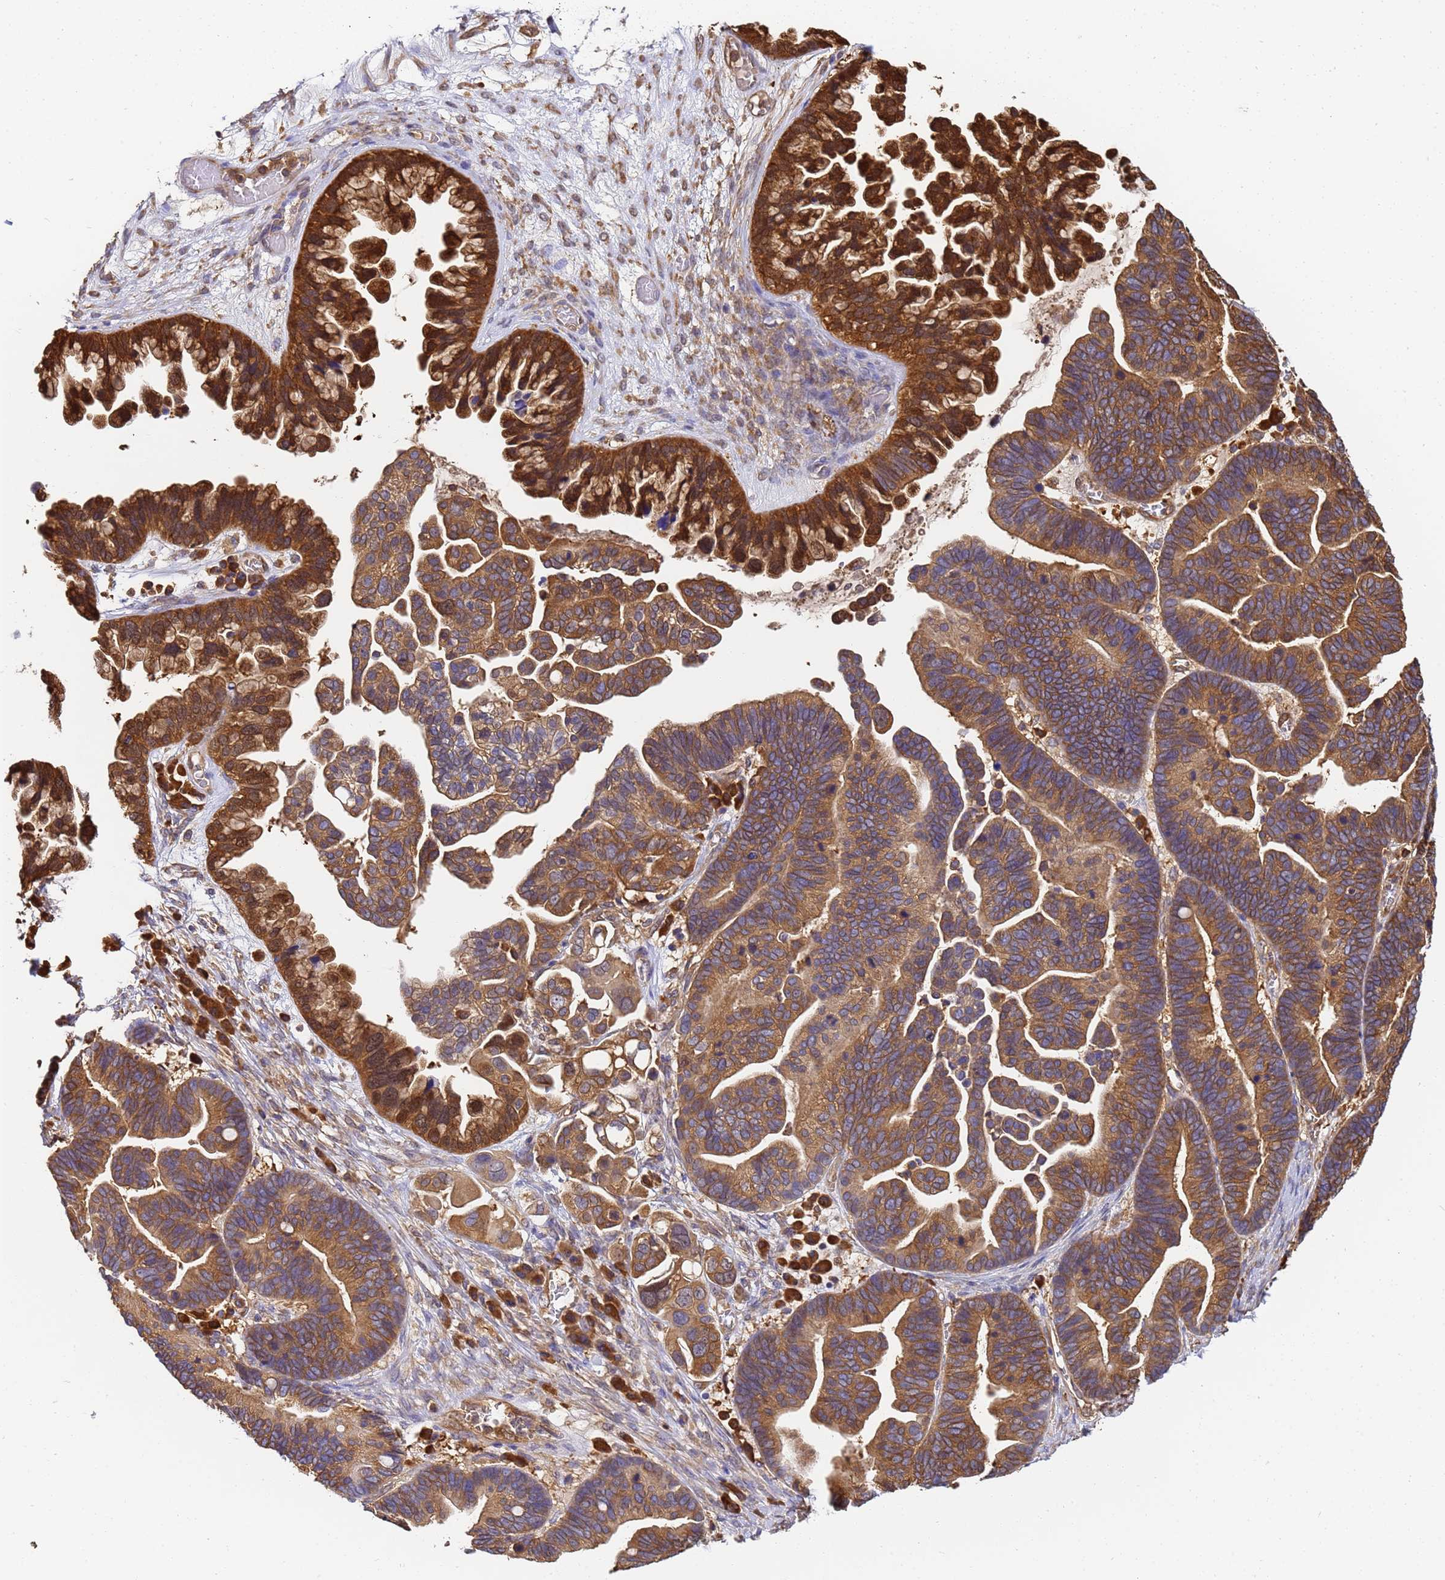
{"staining": {"intensity": "moderate", "quantity": ">75%", "location": "cytoplasmic/membranous"}, "tissue": "ovarian cancer", "cell_type": "Tumor cells", "image_type": "cancer", "snomed": [{"axis": "morphology", "description": "Cystadenocarcinoma, serous, NOS"}, {"axis": "topography", "description": "Ovary"}], "caption": "This is an image of IHC staining of serous cystadenocarcinoma (ovarian), which shows moderate staining in the cytoplasmic/membranous of tumor cells.", "gene": "NME1-NME2", "patient": {"sex": "female", "age": 56}}